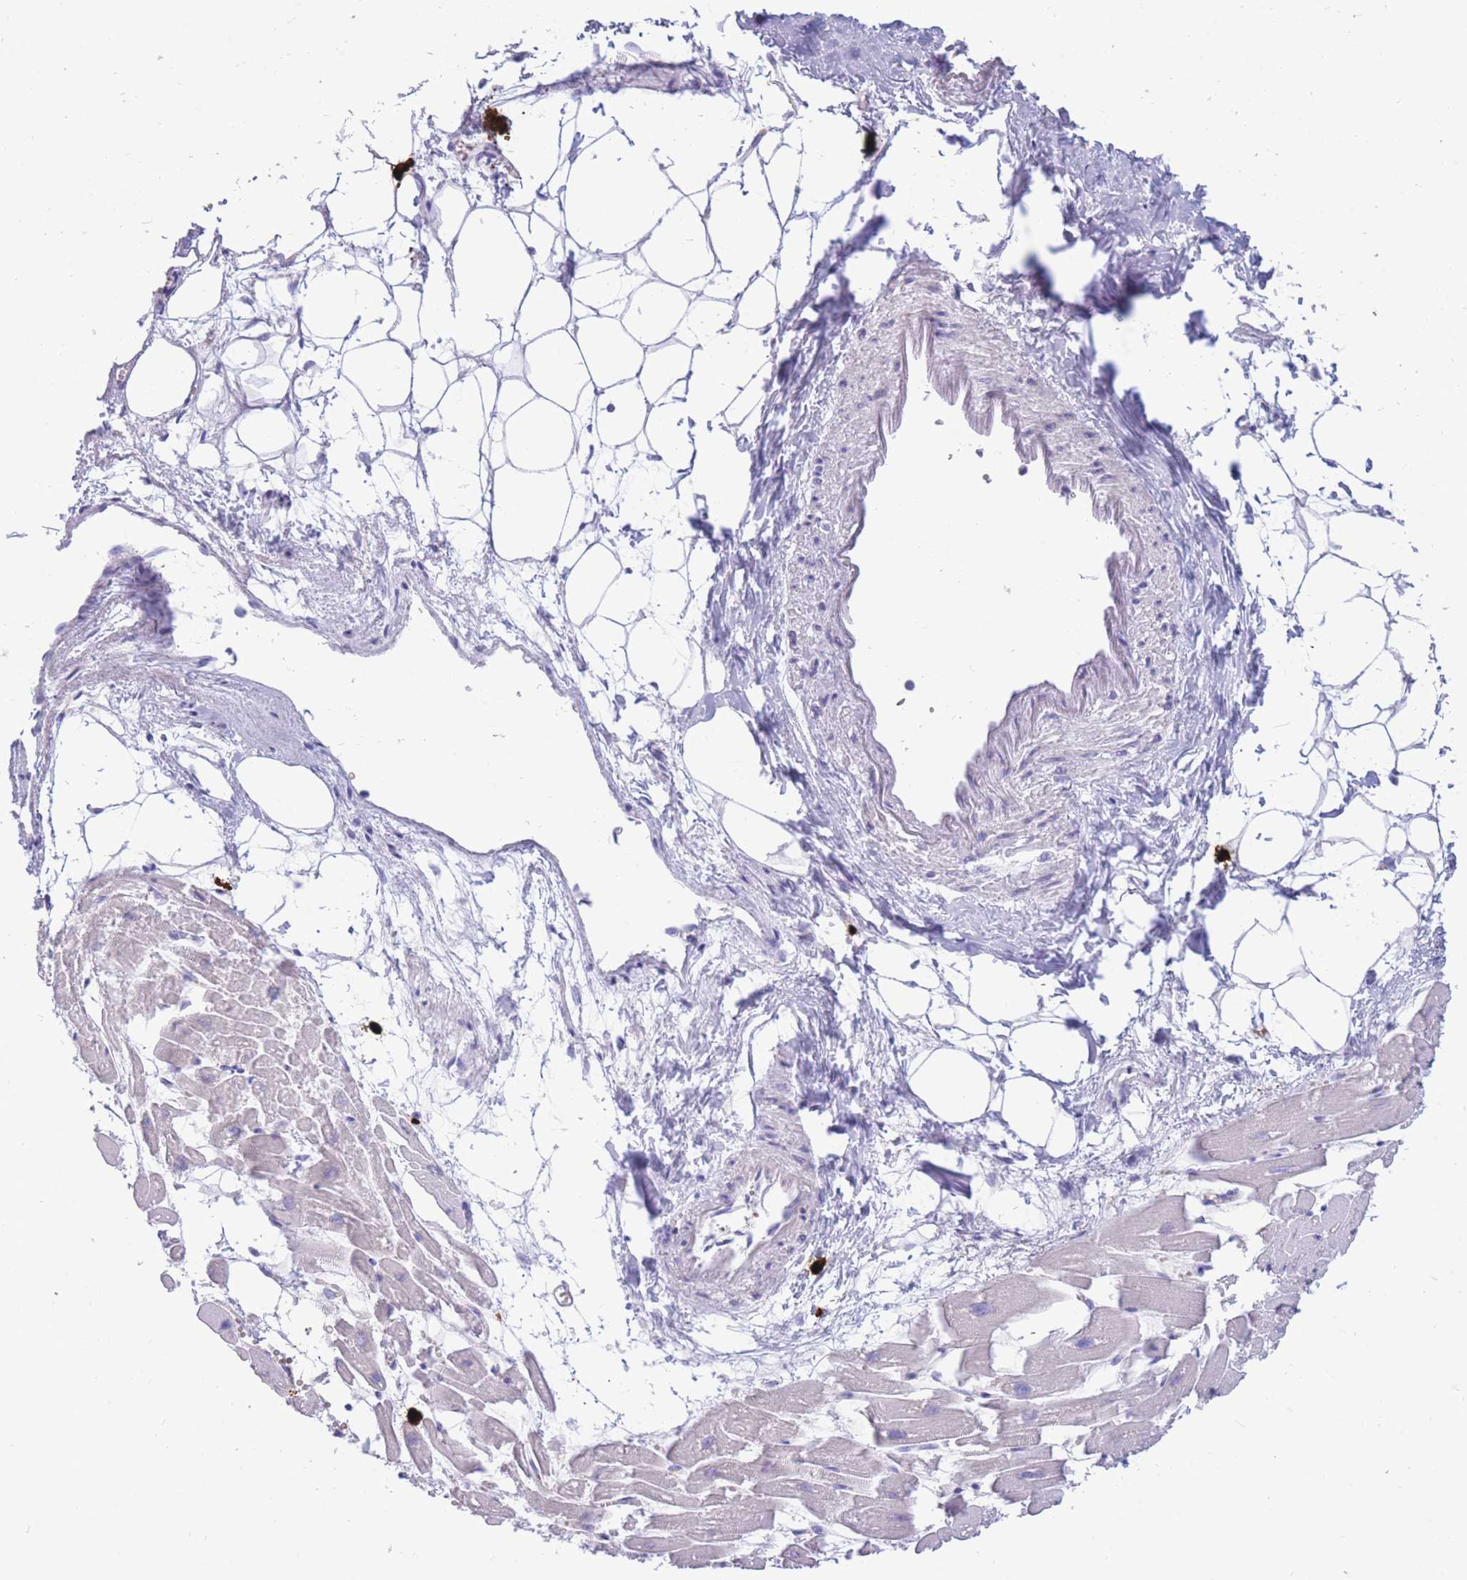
{"staining": {"intensity": "negative", "quantity": "none", "location": "none"}, "tissue": "heart muscle", "cell_type": "Cardiomyocytes", "image_type": "normal", "snomed": [{"axis": "morphology", "description": "Normal tissue, NOS"}, {"axis": "topography", "description": "Heart"}], "caption": "The histopathology image displays no significant staining in cardiomyocytes of heart muscle.", "gene": "TPSAB1", "patient": {"sex": "female", "age": 64}}